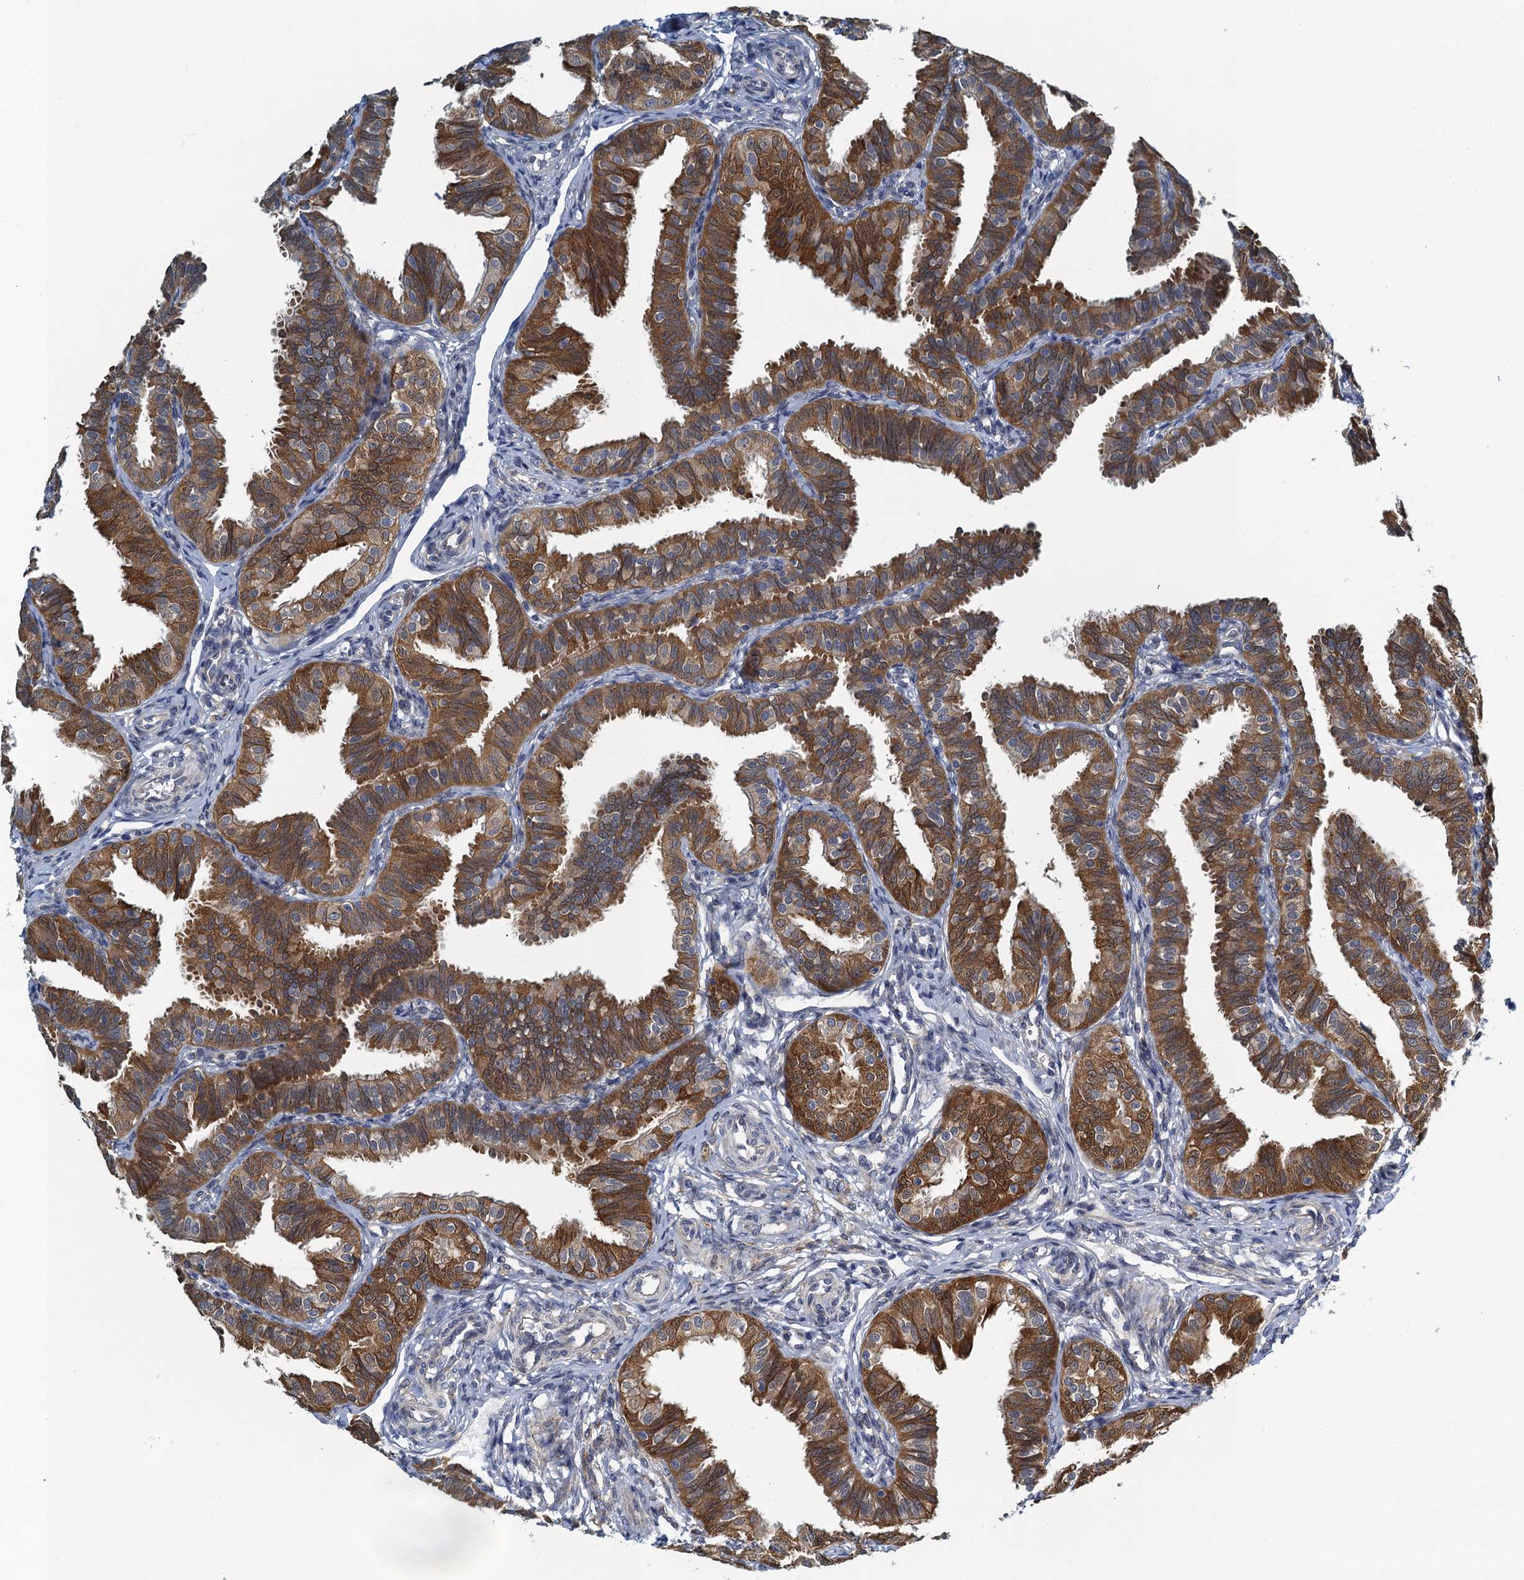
{"staining": {"intensity": "strong", "quantity": ">75%", "location": "cytoplasmic/membranous"}, "tissue": "fallopian tube", "cell_type": "Glandular cells", "image_type": "normal", "snomed": [{"axis": "morphology", "description": "Normal tissue, NOS"}, {"axis": "topography", "description": "Fallopian tube"}], "caption": "Normal fallopian tube shows strong cytoplasmic/membranous expression in about >75% of glandular cells.", "gene": "ALG2", "patient": {"sex": "female", "age": 35}}